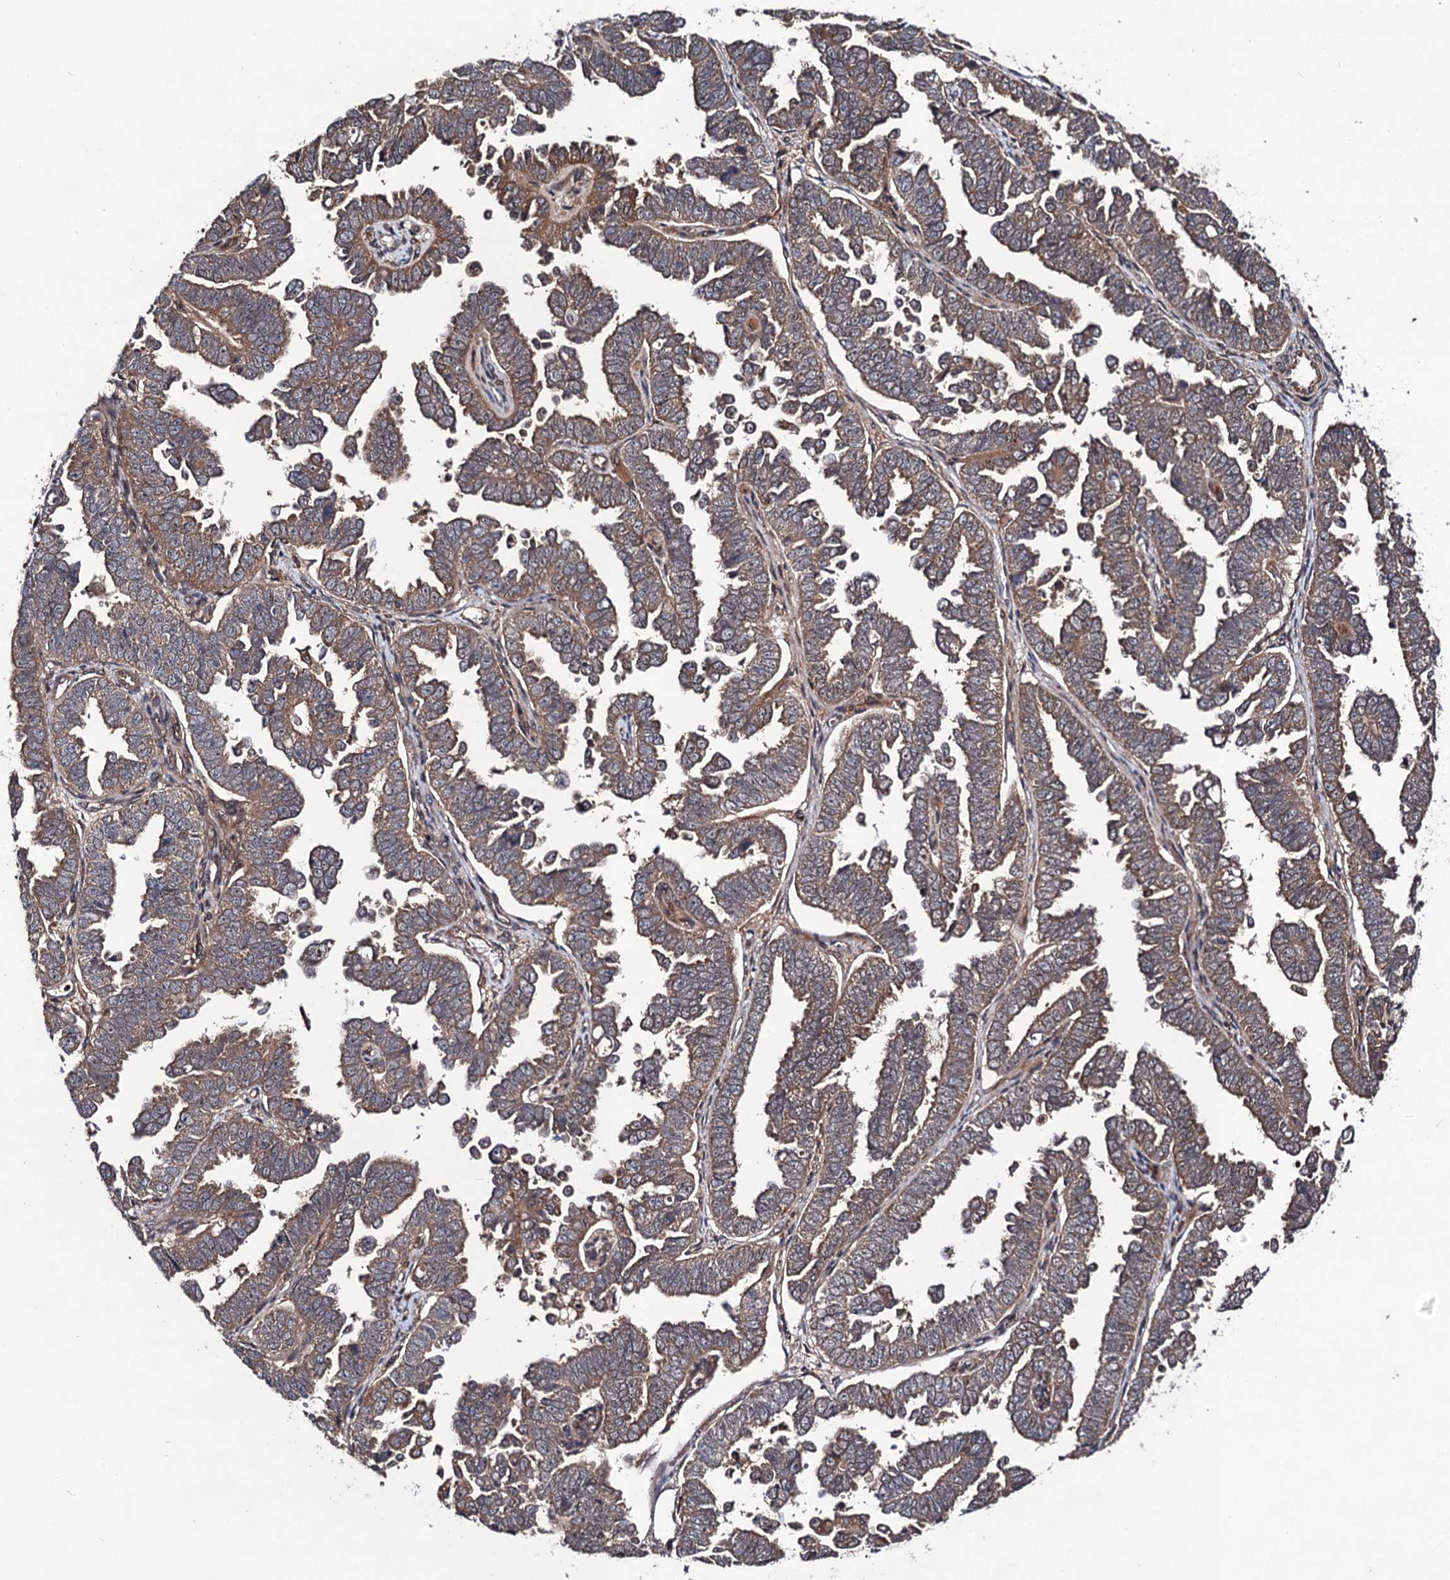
{"staining": {"intensity": "moderate", "quantity": ">75%", "location": "cytoplasmic/membranous"}, "tissue": "endometrial cancer", "cell_type": "Tumor cells", "image_type": "cancer", "snomed": [{"axis": "morphology", "description": "Adenocarcinoma, NOS"}, {"axis": "topography", "description": "Endometrium"}], "caption": "Immunohistochemistry (DAB) staining of human endometrial adenocarcinoma shows moderate cytoplasmic/membranous protein positivity in approximately >75% of tumor cells.", "gene": "KXD1", "patient": {"sex": "female", "age": 75}}